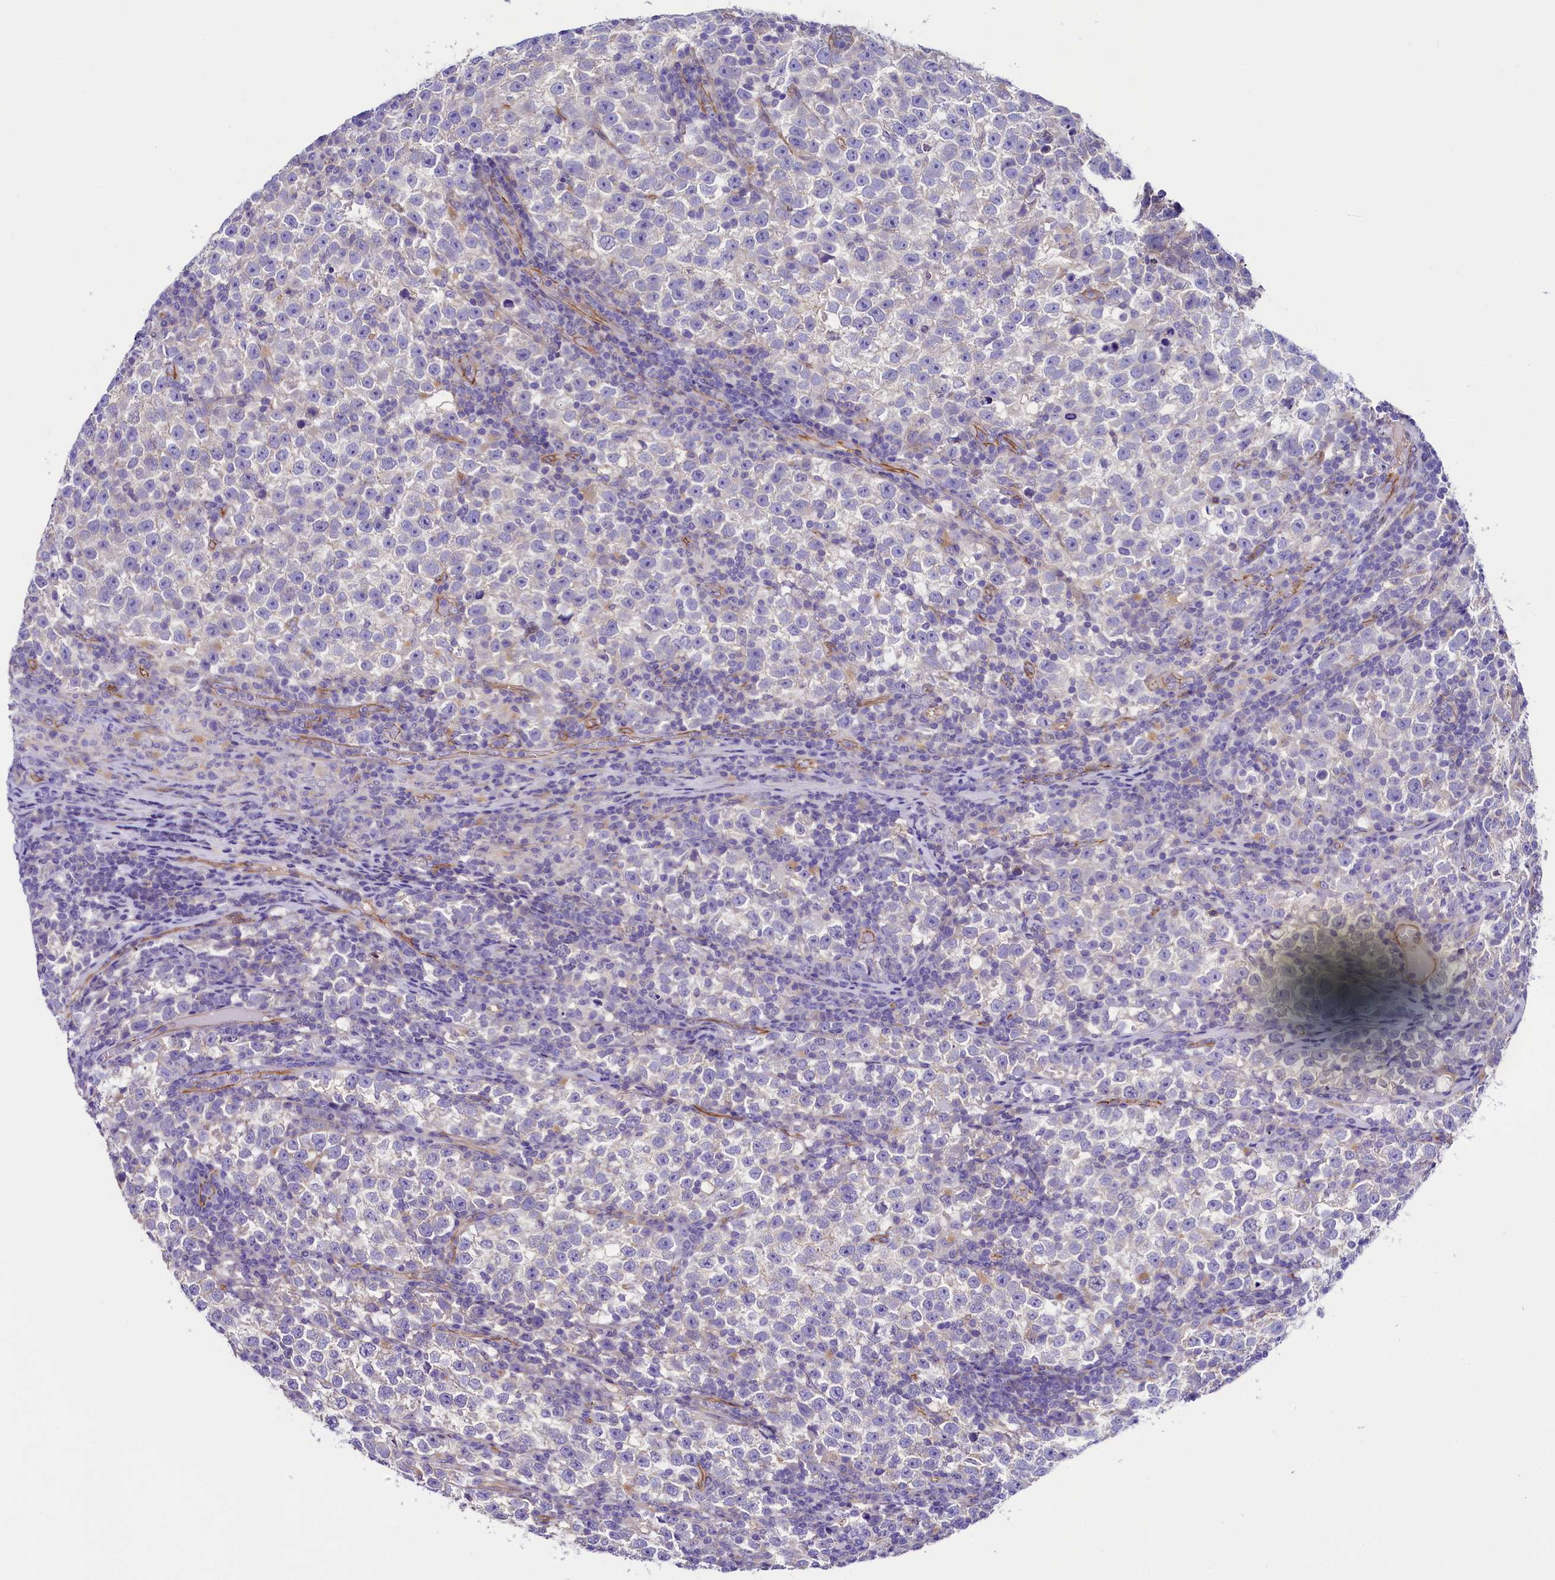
{"staining": {"intensity": "negative", "quantity": "none", "location": "none"}, "tissue": "testis cancer", "cell_type": "Tumor cells", "image_type": "cancer", "snomed": [{"axis": "morphology", "description": "Normal tissue, NOS"}, {"axis": "morphology", "description": "Seminoma, NOS"}, {"axis": "topography", "description": "Testis"}], "caption": "Testis cancer was stained to show a protein in brown. There is no significant staining in tumor cells.", "gene": "SLF1", "patient": {"sex": "male", "age": 43}}